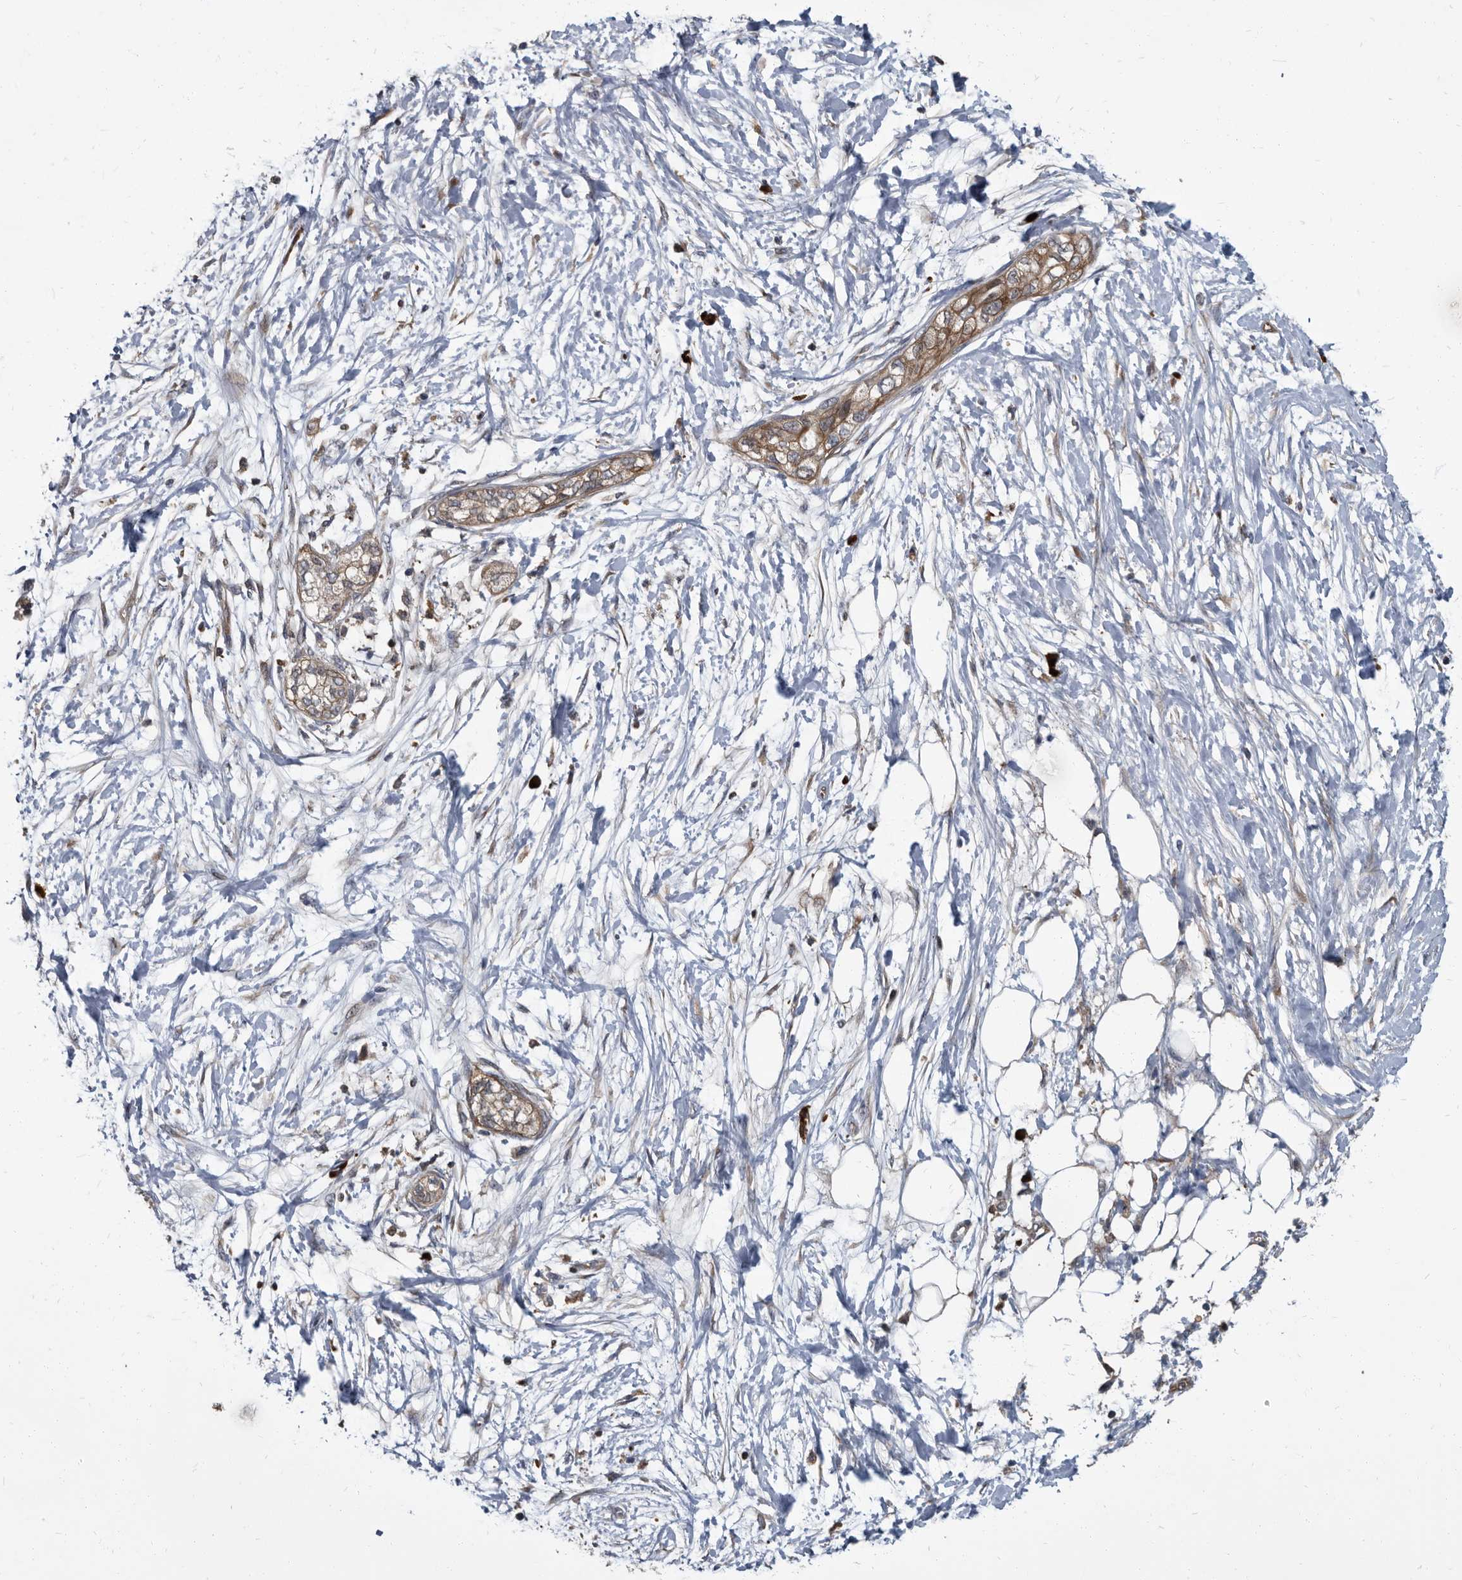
{"staining": {"intensity": "weak", "quantity": "25%-75%", "location": "cytoplasmic/membranous"}, "tissue": "pancreatic cancer", "cell_type": "Tumor cells", "image_type": "cancer", "snomed": [{"axis": "morphology", "description": "Adenocarcinoma, NOS"}, {"axis": "topography", "description": "Pancreas"}], "caption": "Adenocarcinoma (pancreatic) was stained to show a protein in brown. There is low levels of weak cytoplasmic/membranous expression in approximately 25%-75% of tumor cells.", "gene": "CDV3", "patient": {"sex": "male", "age": 68}}